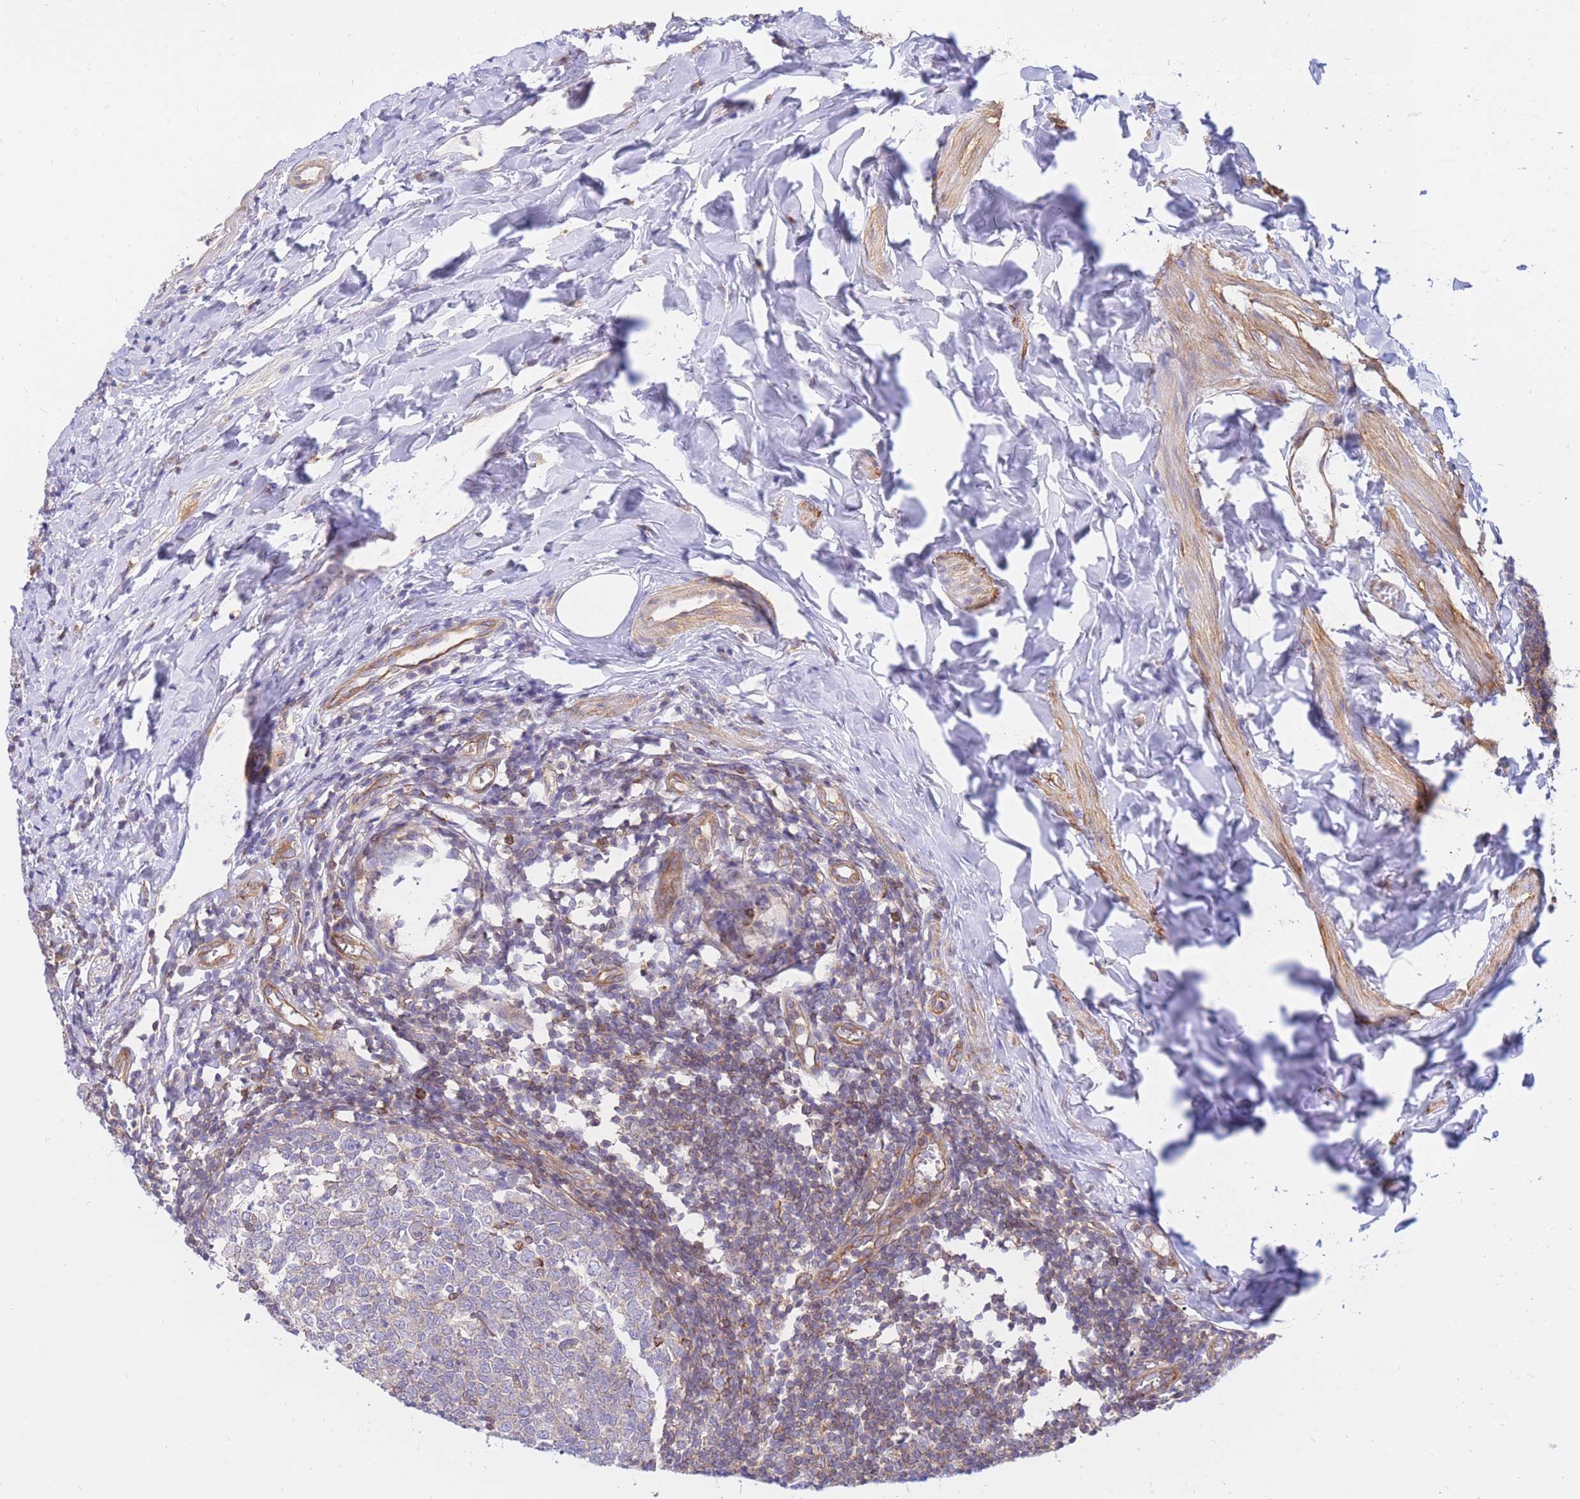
{"staining": {"intensity": "moderate", "quantity": ">75%", "location": "cytoplasmic/membranous"}, "tissue": "appendix", "cell_type": "Glandular cells", "image_type": "normal", "snomed": [{"axis": "morphology", "description": "Normal tissue, NOS"}, {"axis": "topography", "description": "Appendix"}], "caption": "Immunohistochemical staining of unremarkable human appendix exhibits medium levels of moderate cytoplasmic/membranous positivity in approximately >75% of glandular cells.", "gene": "REM1", "patient": {"sex": "male", "age": 14}}